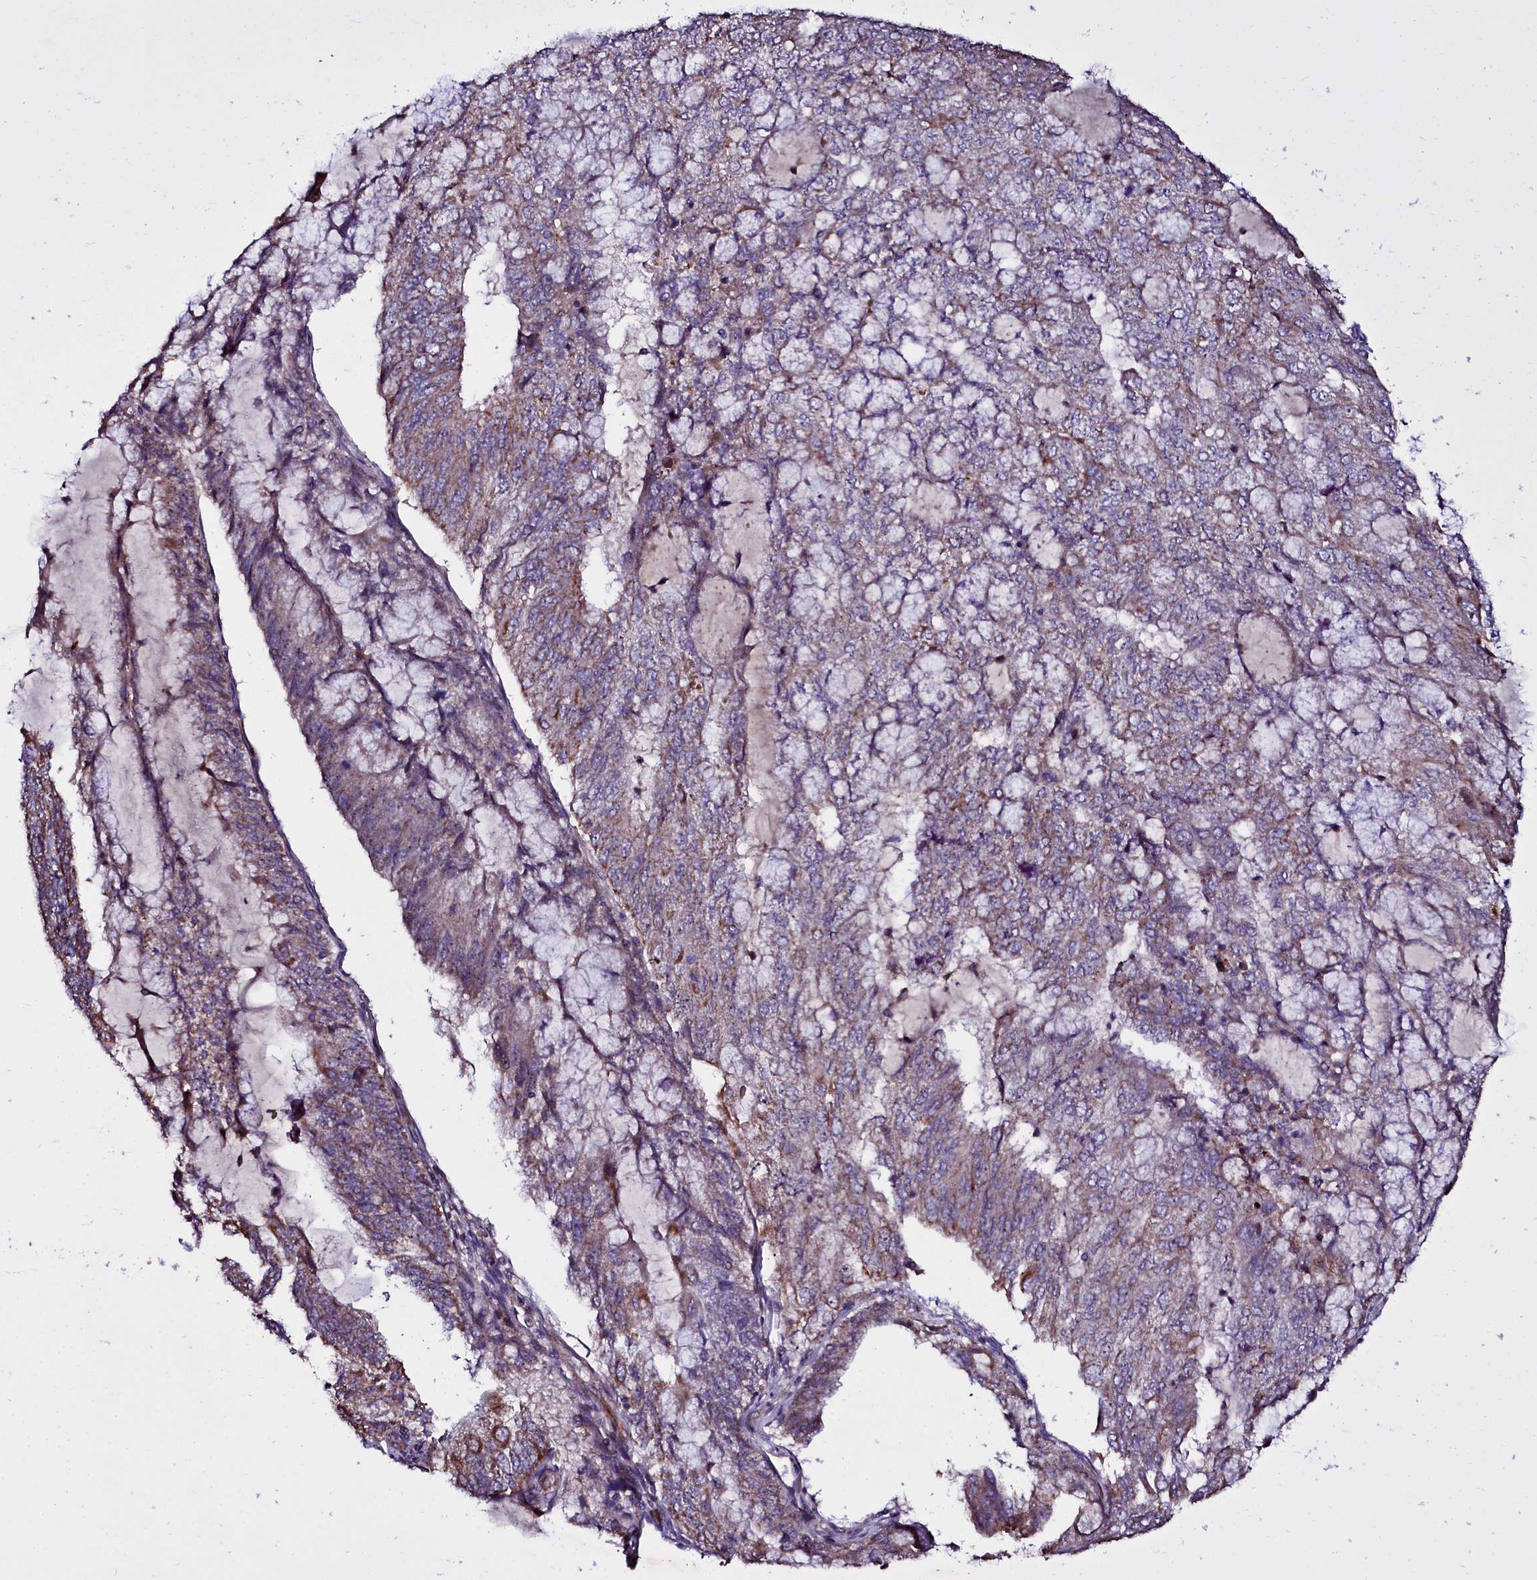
{"staining": {"intensity": "moderate", "quantity": "25%-75%", "location": "cytoplasmic/membranous"}, "tissue": "endometrial cancer", "cell_type": "Tumor cells", "image_type": "cancer", "snomed": [{"axis": "morphology", "description": "Adenocarcinoma, NOS"}, {"axis": "topography", "description": "Endometrium"}], "caption": "Adenocarcinoma (endometrial) was stained to show a protein in brown. There is medium levels of moderate cytoplasmic/membranous expression in about 25%-75% of tumor cells.", "gene": "NAA80", "patient": {"sex": "female", "age": 81}}